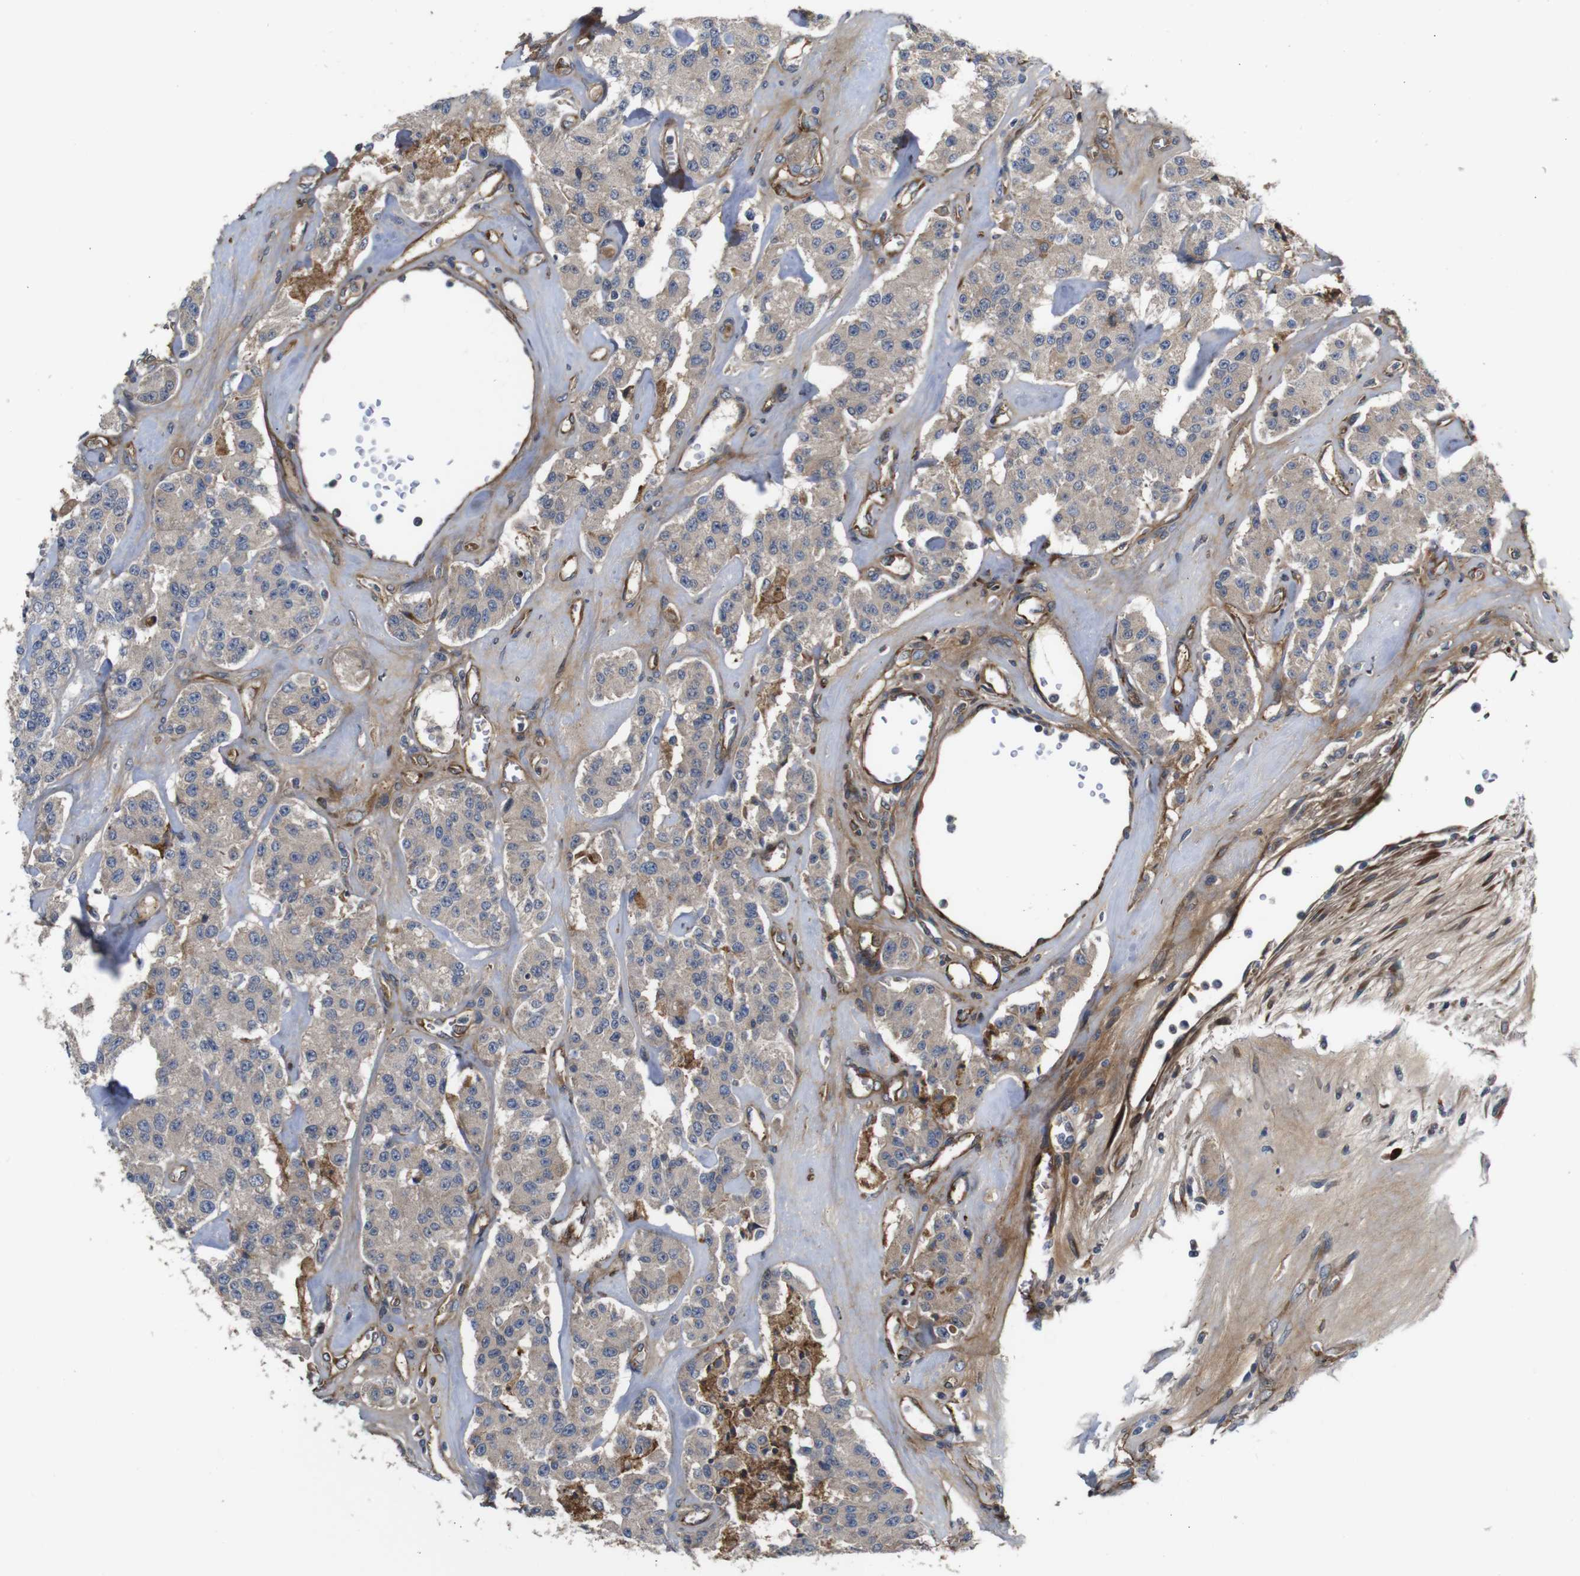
{"staining": {"intensity": "weak", "quantity": ">75%", "location": "cytoplasmic/membranous"}, "tissue": "carcinoid", "cell_type": "Tumor cells", "image_type": "cancer", "snomed": [{"axis": "morphology", "description": "Carcinoid, malignant, NOS"}, {"axis": "topography", "description": "Pancreas"}], "caption": "Weak cytoplasmic/membranous positivity for a protein is seen in approximately >75% of tumor cells of malignant carcinoid using immunohistochemistry.", "gene": "UBE2G2", "patient": {"sex": "male", "age": 41}}